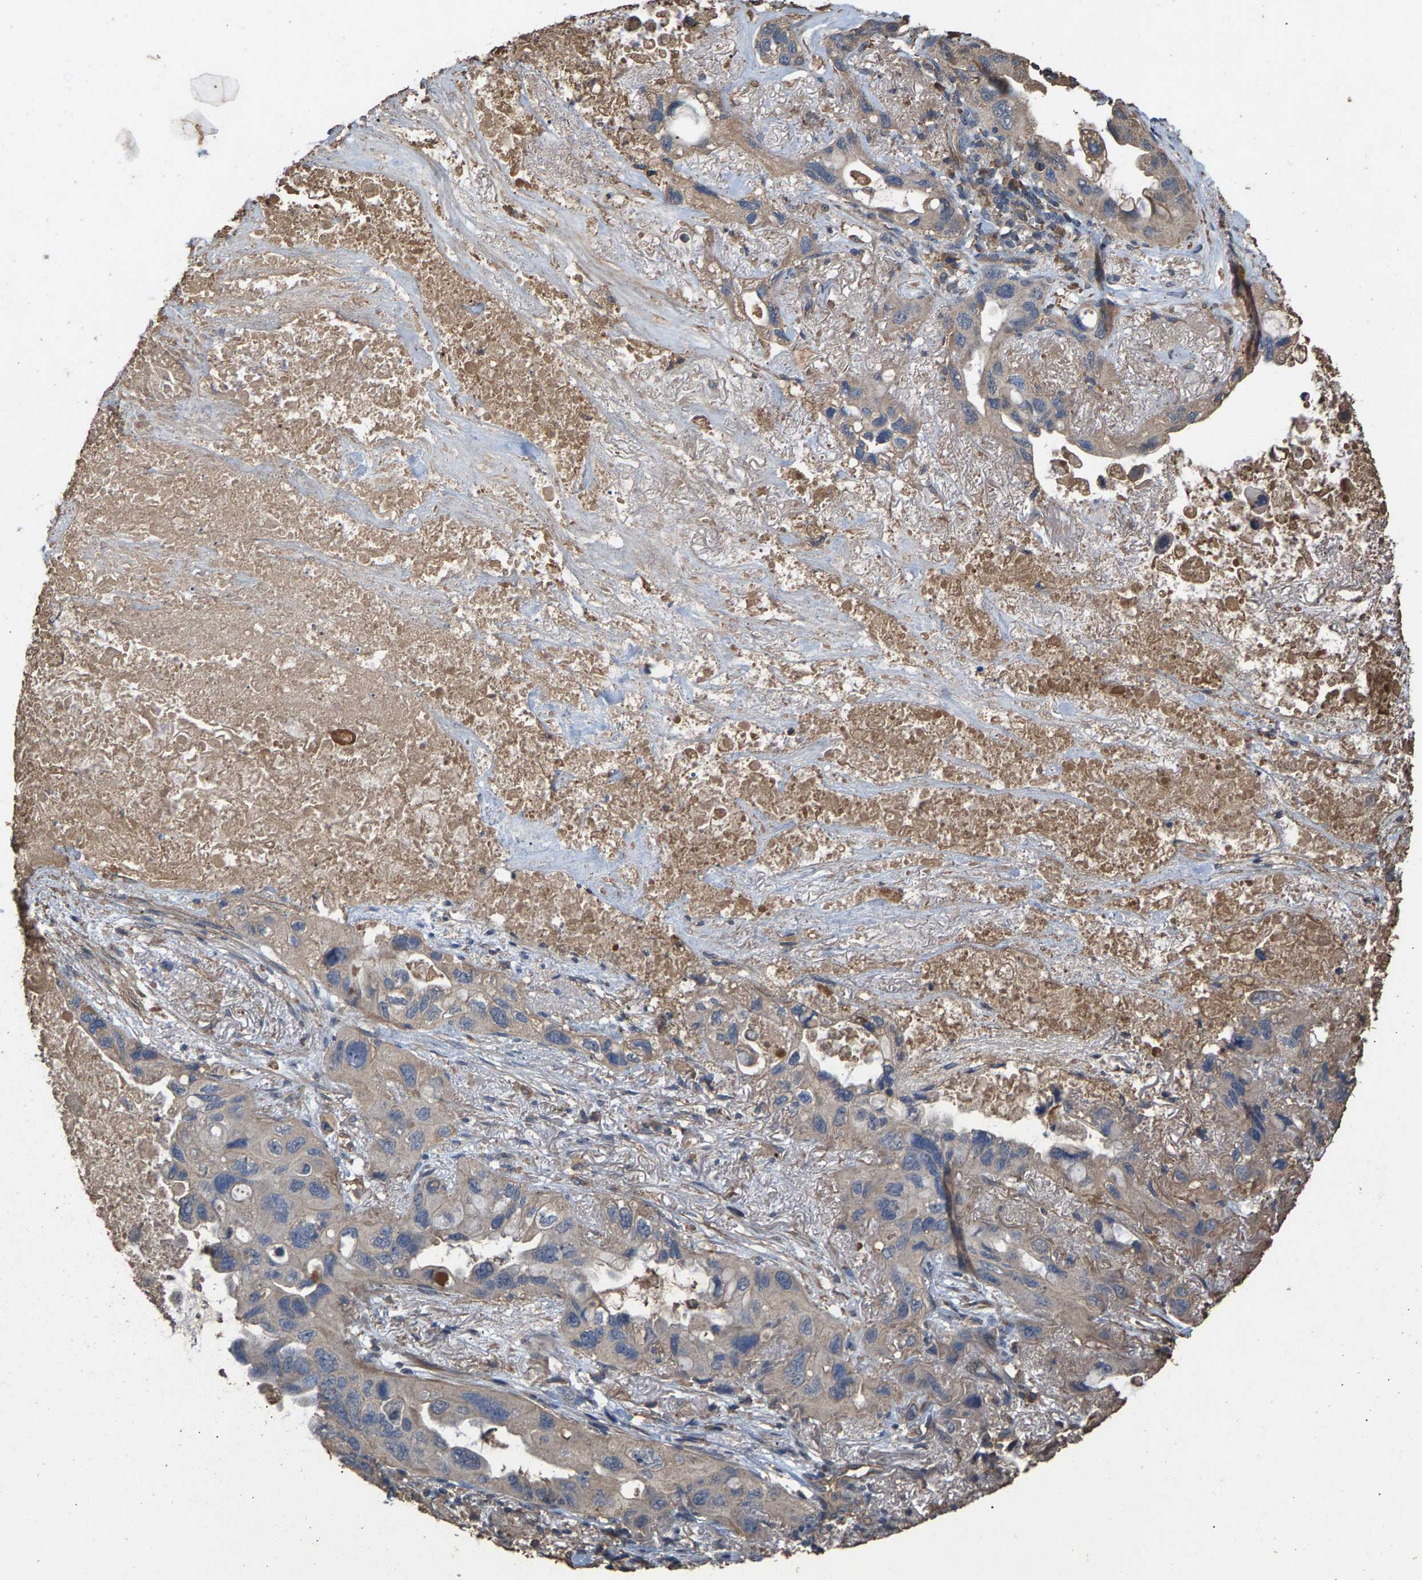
{"staining": {"intensity": "weak", "quantity": "<25%", "location": "cytoplasmic/membranous"}, "tissue": "lung cancer", "cell_type": "Tumor cells", "image_type": "cancer", "snomed": [{"axis": "morphology", "description": "Squamous cell carcinoma, NOS"}, {"axis": "topography", "description": "Lung"}], "caption": "Tumor cells show no significant positivity in lung cancer (squamous cell carcinoma). The staining is performed using DAB brown chromogen with nuclei counter-stained in using hematoxylin.", "gene": "HTRA3", "patient": {"sex": "female", "age": 73}}